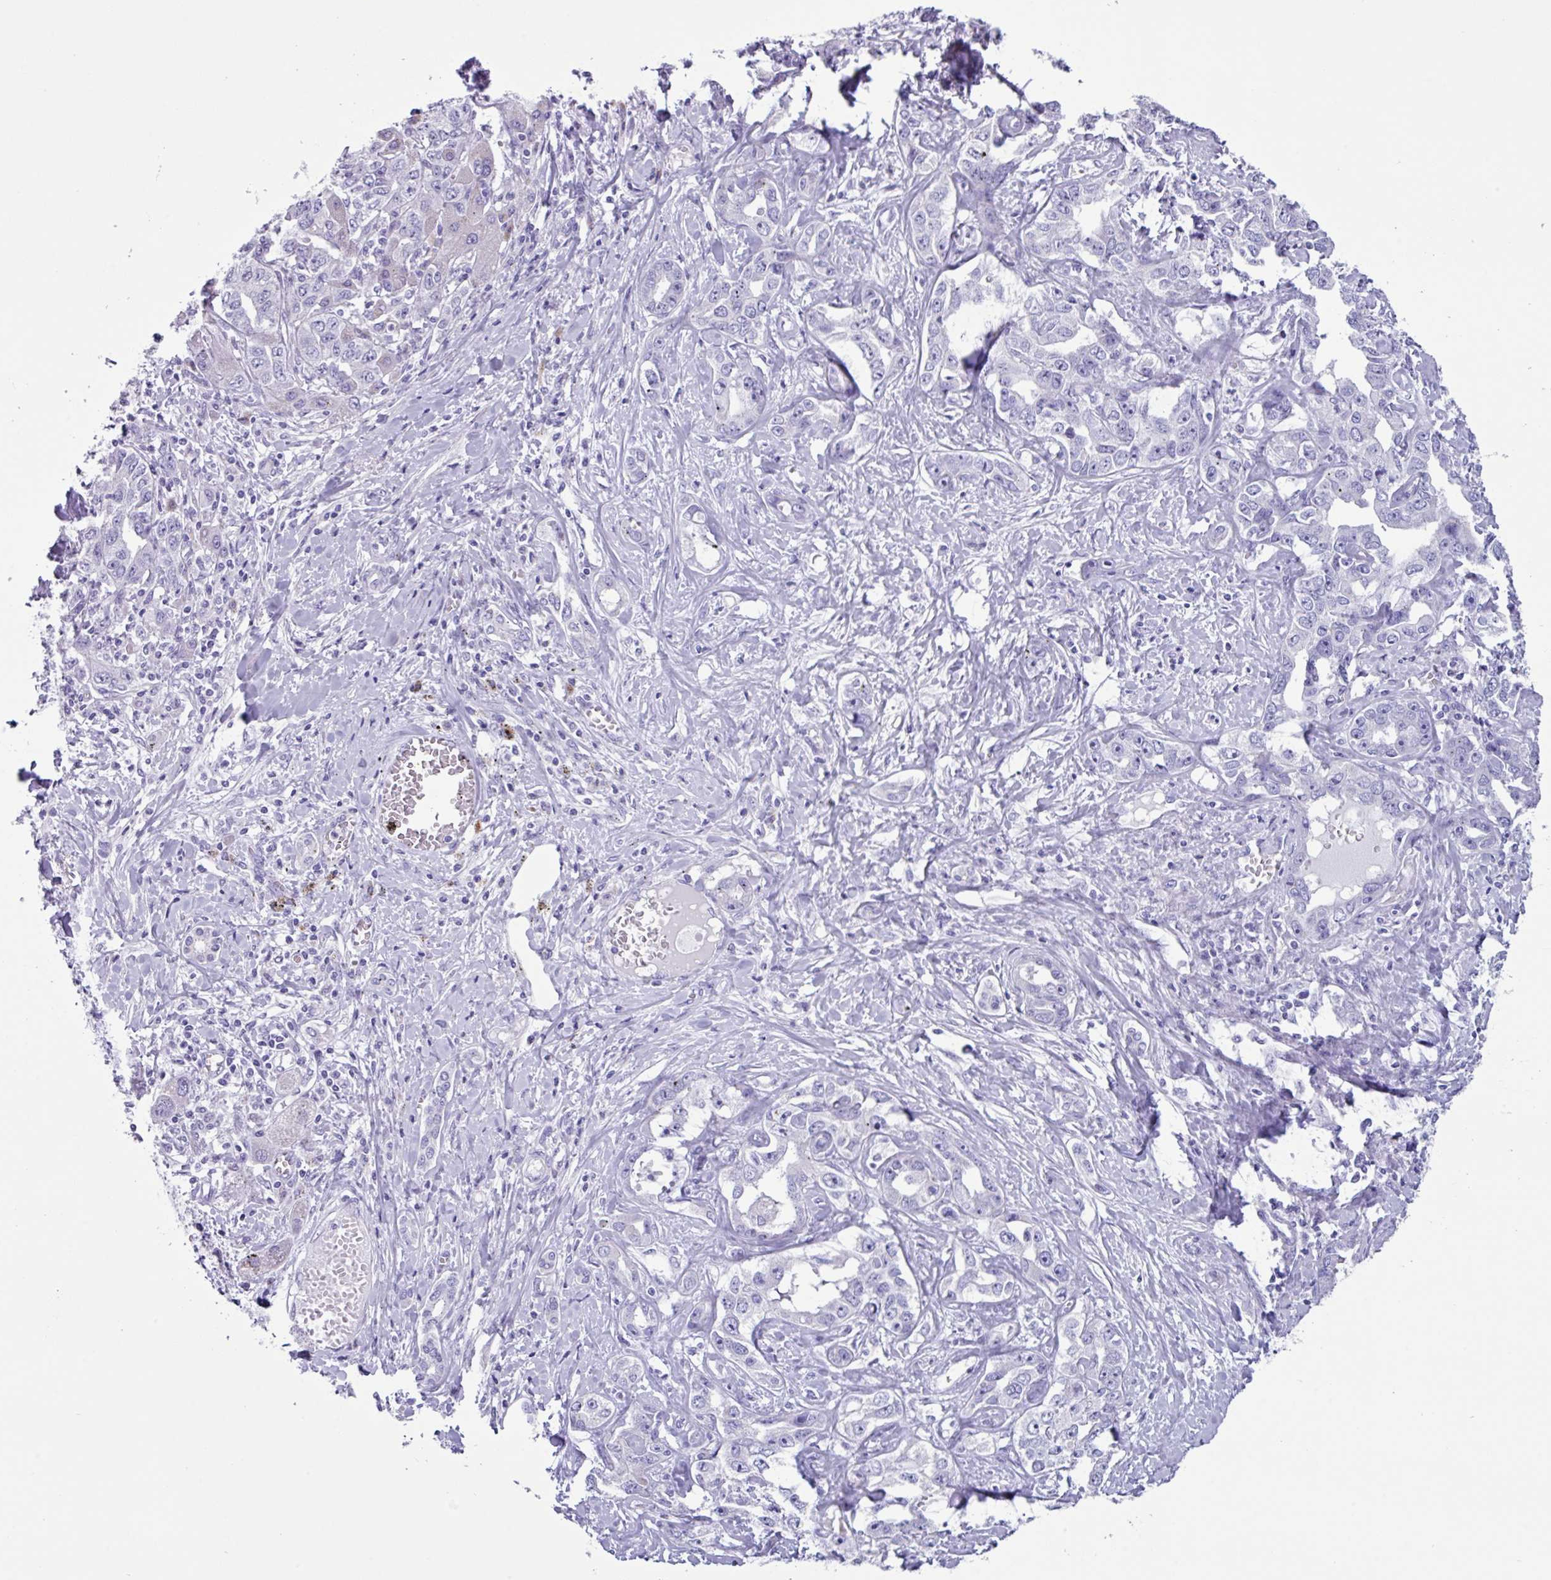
{"staining": {"intensity": "negative", "quantity": "none", "location": "none"}, "tissue": "liver cancer", "cell_type": "Tumor cells", "image_type": "cancer", "snomed": [{"axis": "morphology", "description": "Cholangiocarcinoma"}, {"axis": "topography", "description": "Liver"}], "caption": "A histopathology image of human liver cholangiocarcinoma is negative for staining in tumor cells.", "gene": "AGO3", "patient": {"sex": "male", "age": 59}}